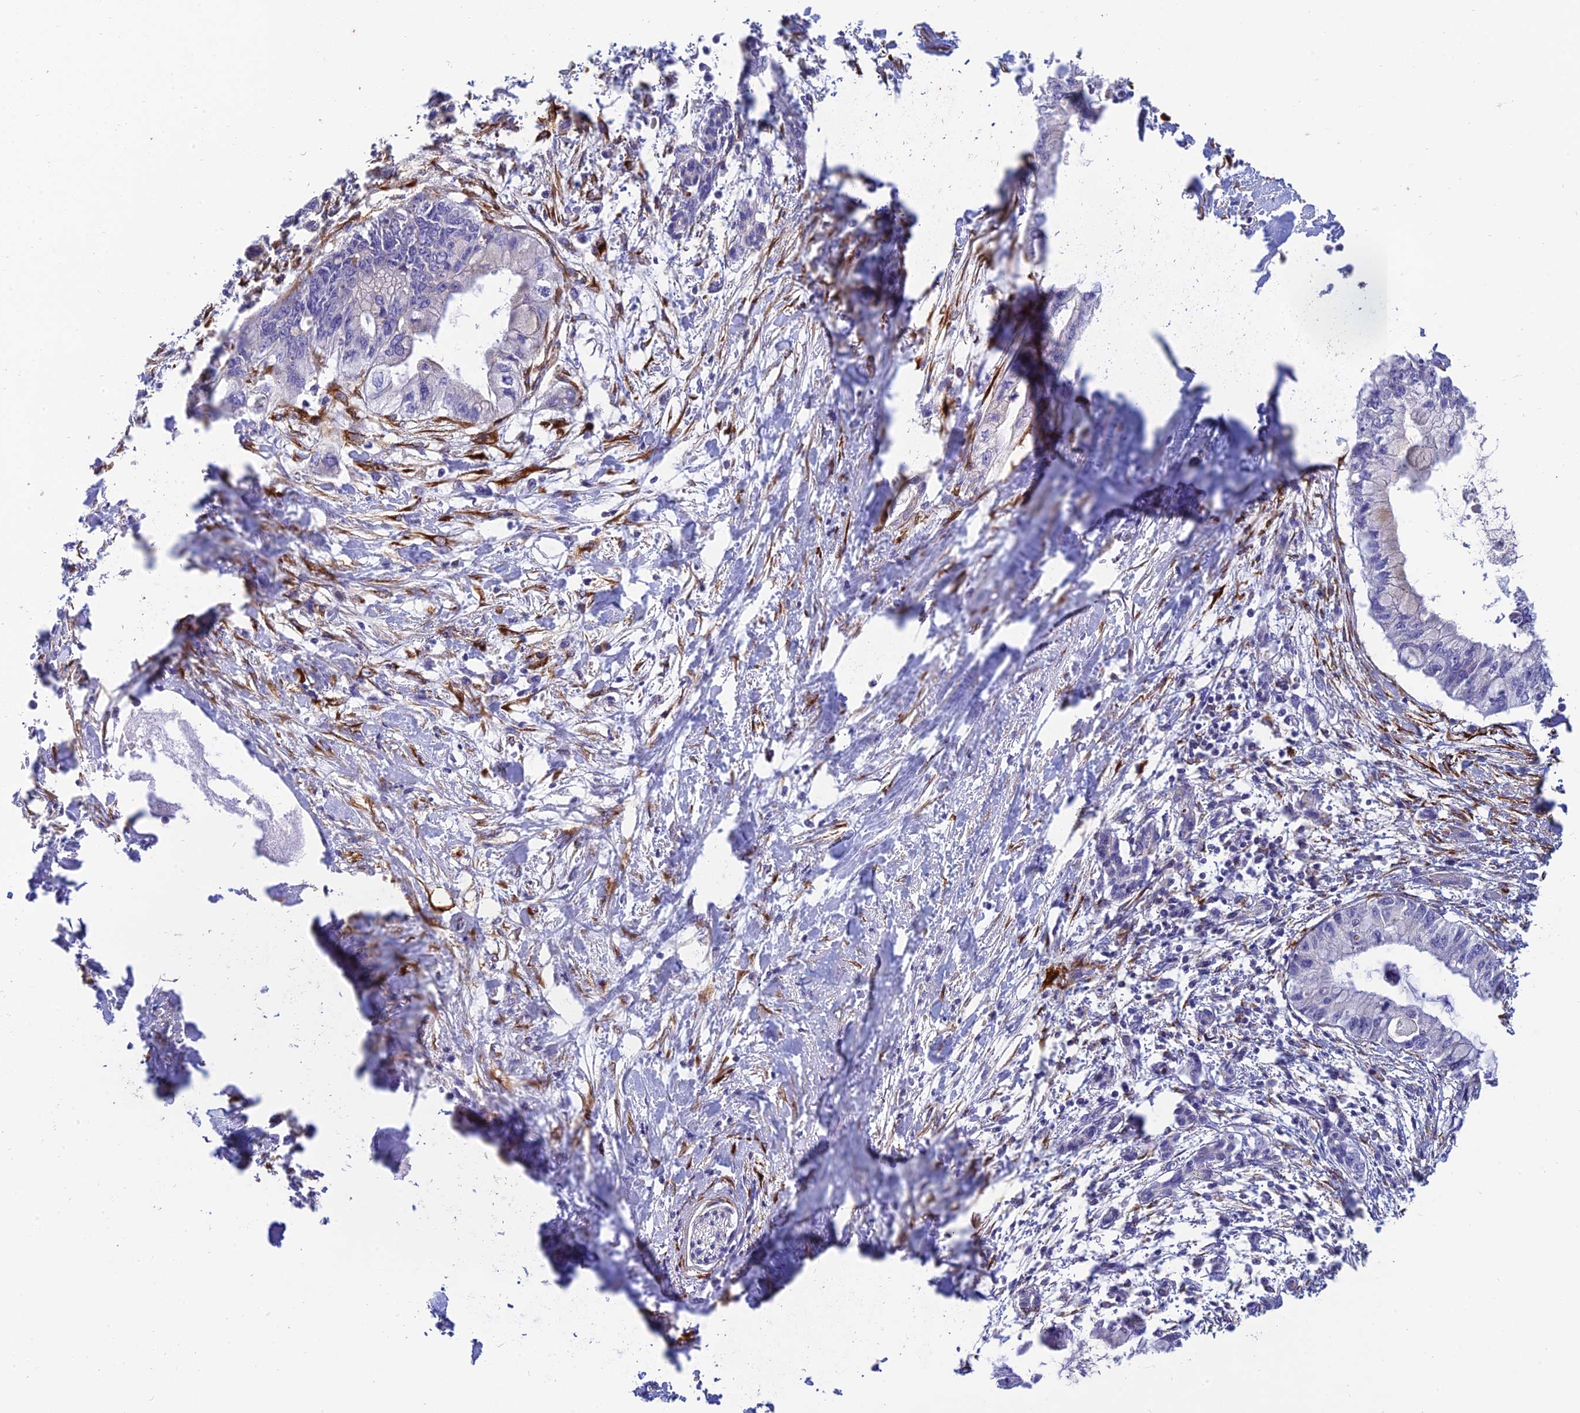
{"staining": {"intensity": "negative", "quantity": "none", "location": "none"}, "tissue": "pancreatic cancer", "cell_type": "Tumor cells", "image_type": "cancer", "snomed": [{"axis": "morphology", "description": "Adenocarcinoma, NOS"}, {"axis": "topography", "description": "Pancreas"}], "caption": "Adenocarcinoma (pancreatic) was stained to show a protein in brown. There is no significant expression in tumor cells.", "gene": "RCN3", "patient": {"sex": "male", "age": 48}}